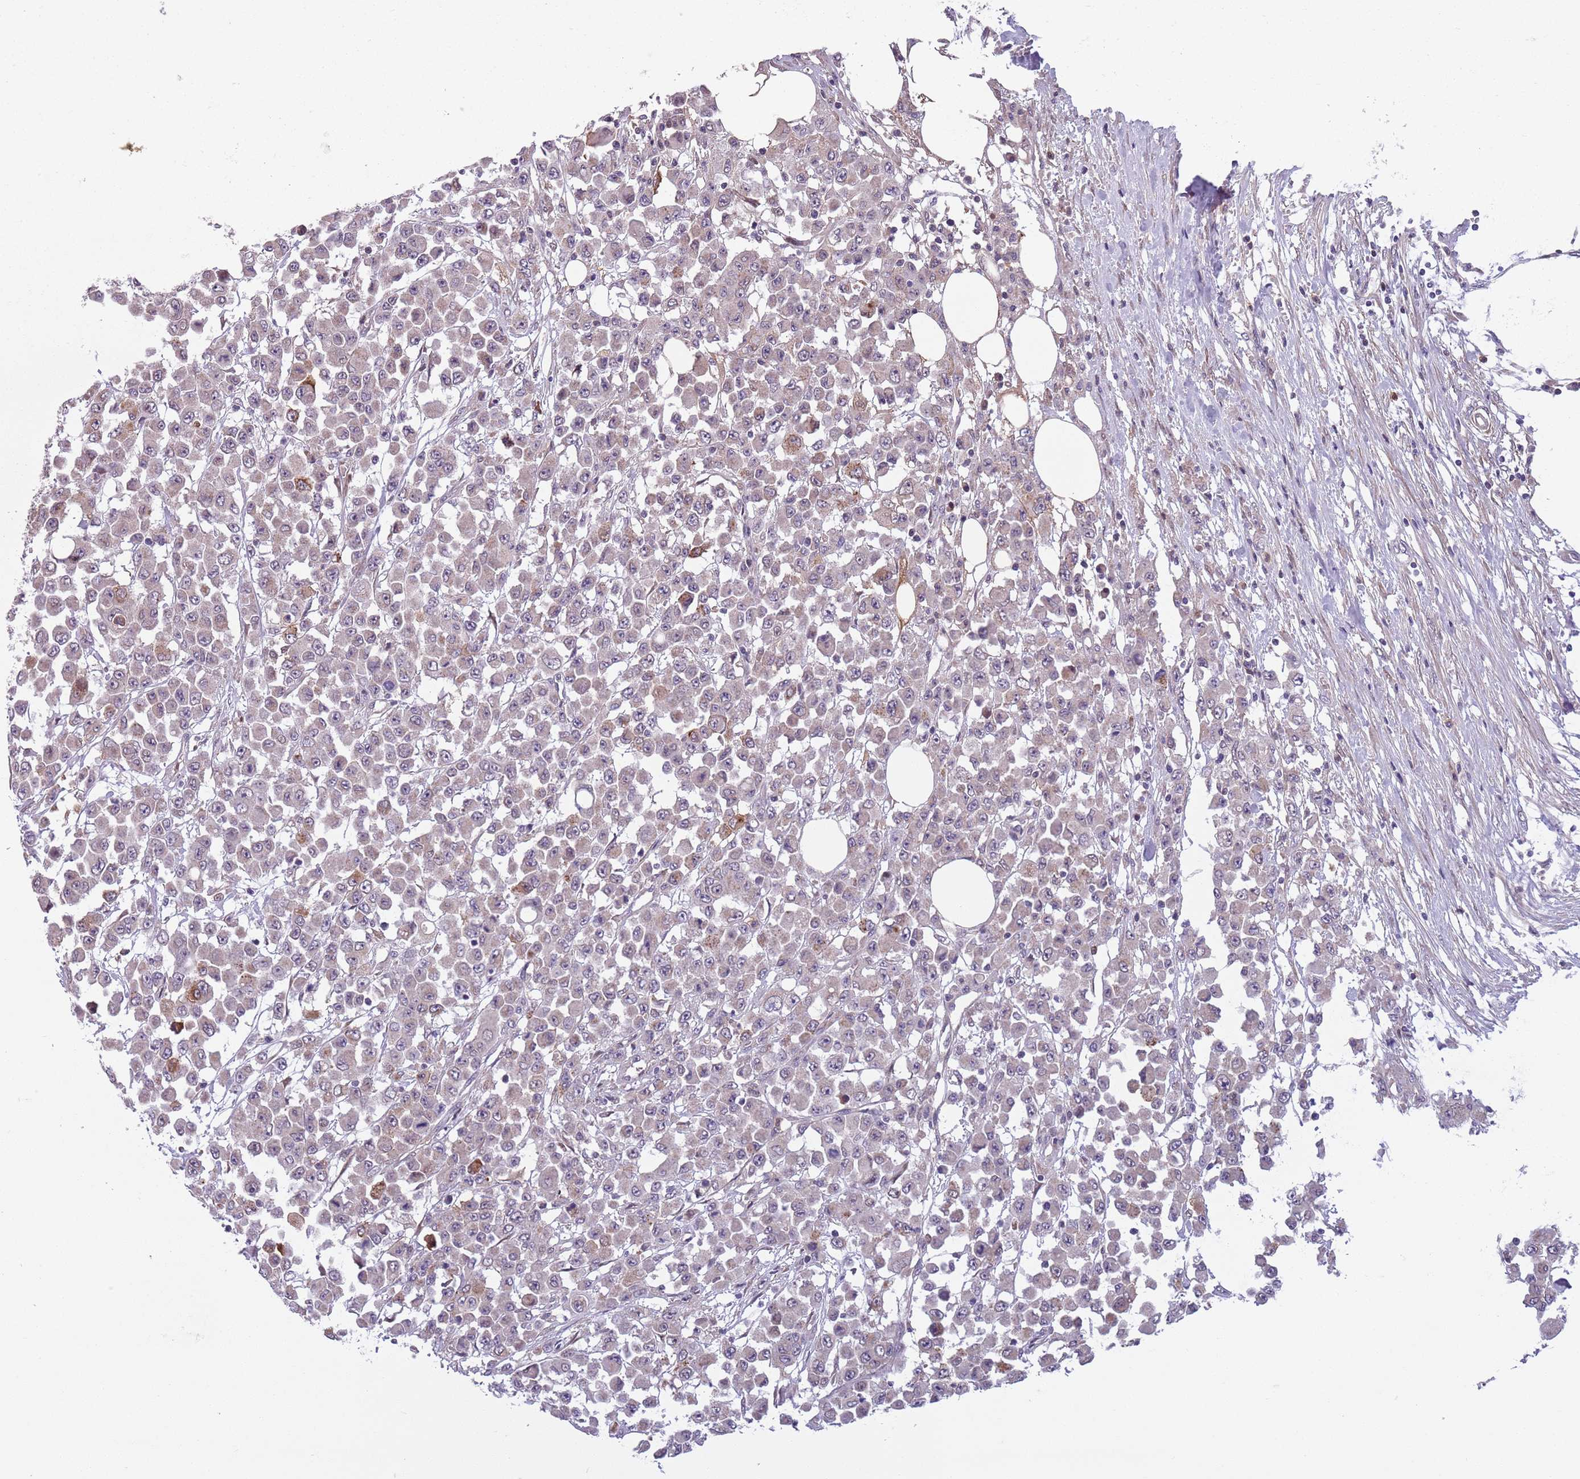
{"staining": {"intensity": "weak", "quantity": "<25%", "location": "cytoplasmic/membranous"}, "tissue": "colorectal cancer", "cell_type": "Tumor cells", "image_type": "cancer", "snomed": [{"axis": "morphology", "description": "Adenocarcinoma, NOS"}, {"axis": "topography", "description": "Colon"}], "caption": "DAB (3,3'-diaminobenzidine) immunohistochemical staining of adenocarcinoma (colorectal) shows no significant positivity in tumor cells. (Immunohistochemistry, brightfield microscopy, high magnification).", "gene": "JAML", "patient": {"sex": "male", "age": 51}}